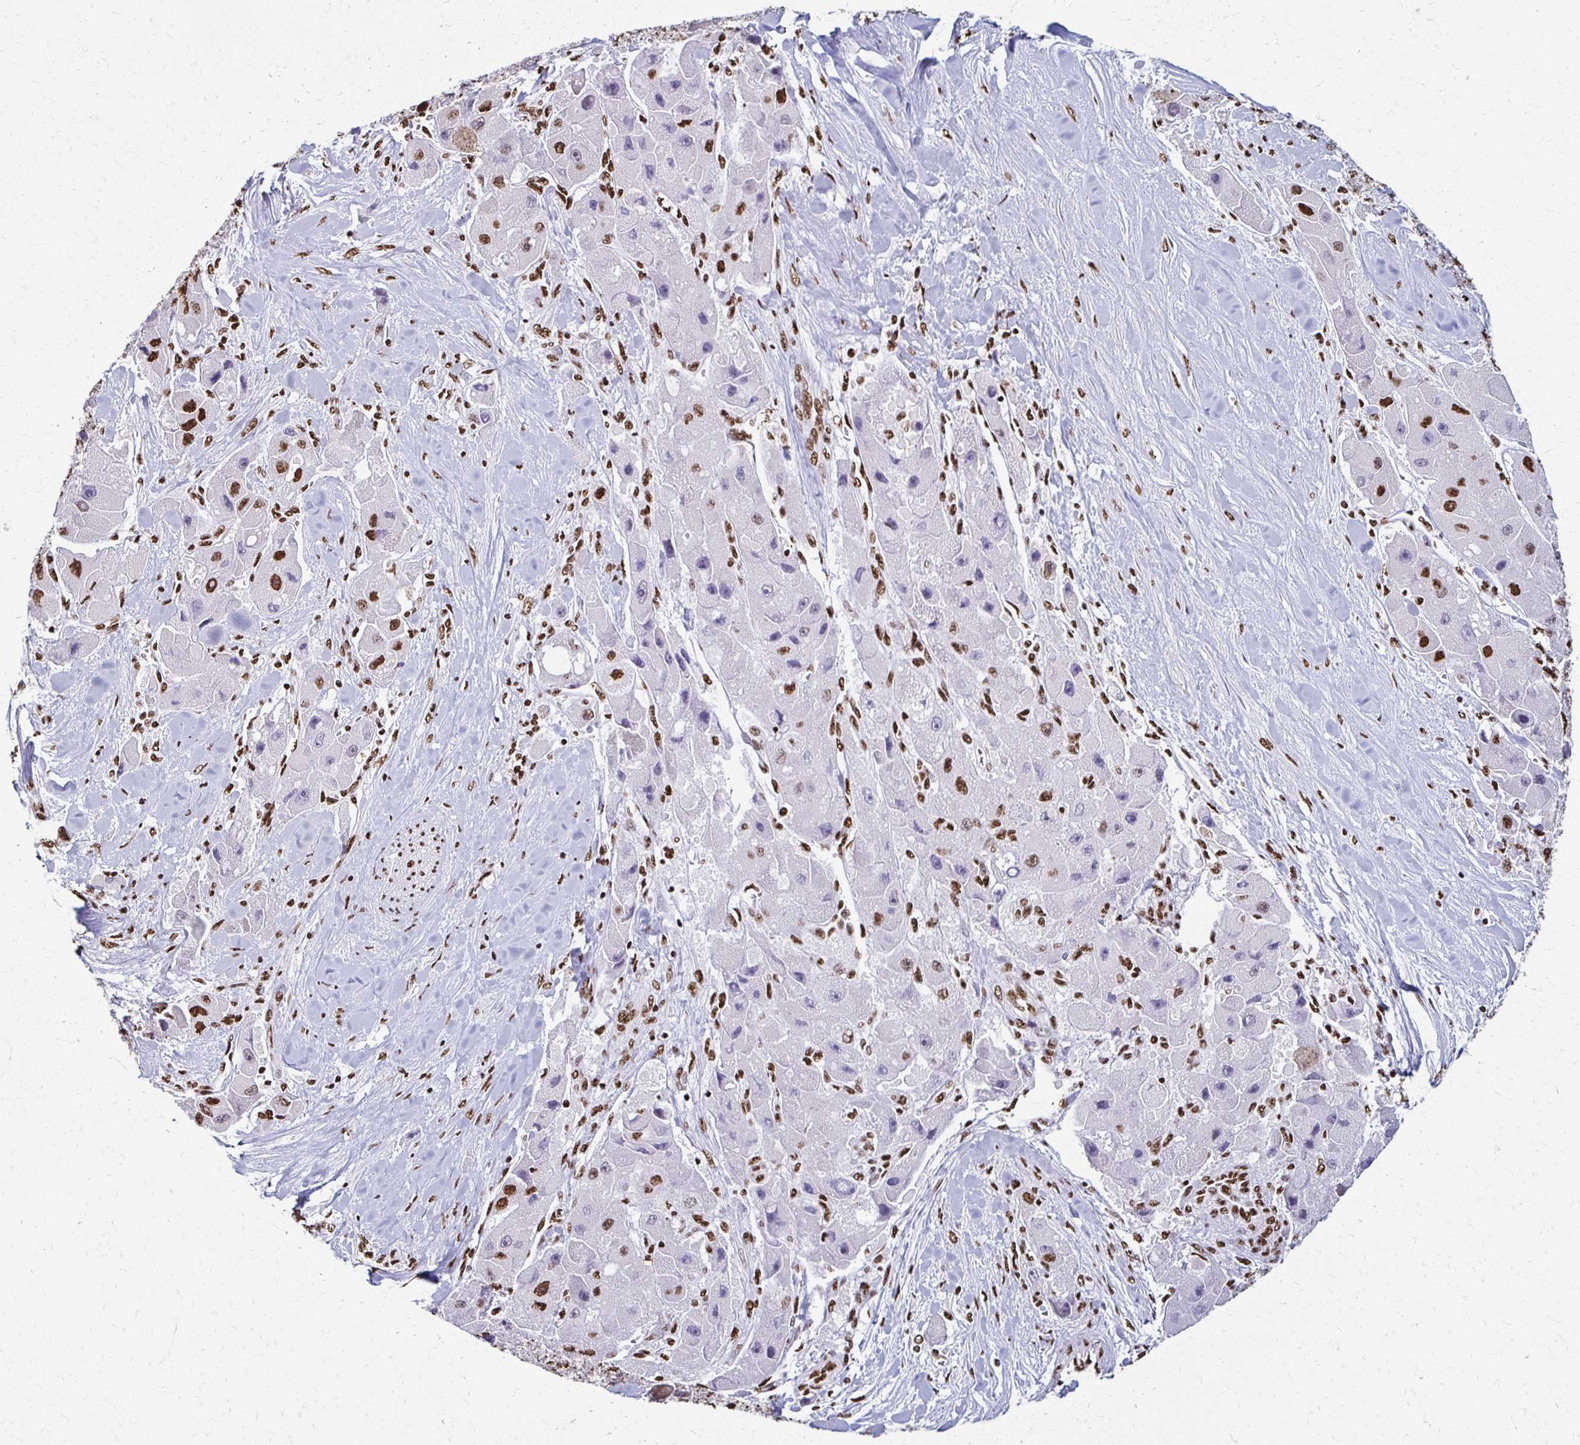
{"staining": {"intensity": "strong", "quantity": "<25%", "location": "nuclear"}, "tissue": "liver cancer", "cell_type": "Tumor cells", "image_type": "cancer", "snomed": [{"axis": "morphology", "description": "Carcinoma, Hepatocellular, NOS"}, {"axis": "topography", "description": "Liver"}], "caption": "Liver cancer (hepatocellular carcinoma) tissue reveals strong nuclear staining in approximately <25% of tumor cells (Brightfield microscopy of DAB IHC at high magnification).", "gene": "NONO", "patient": {"sex": "male", "age": 24}}